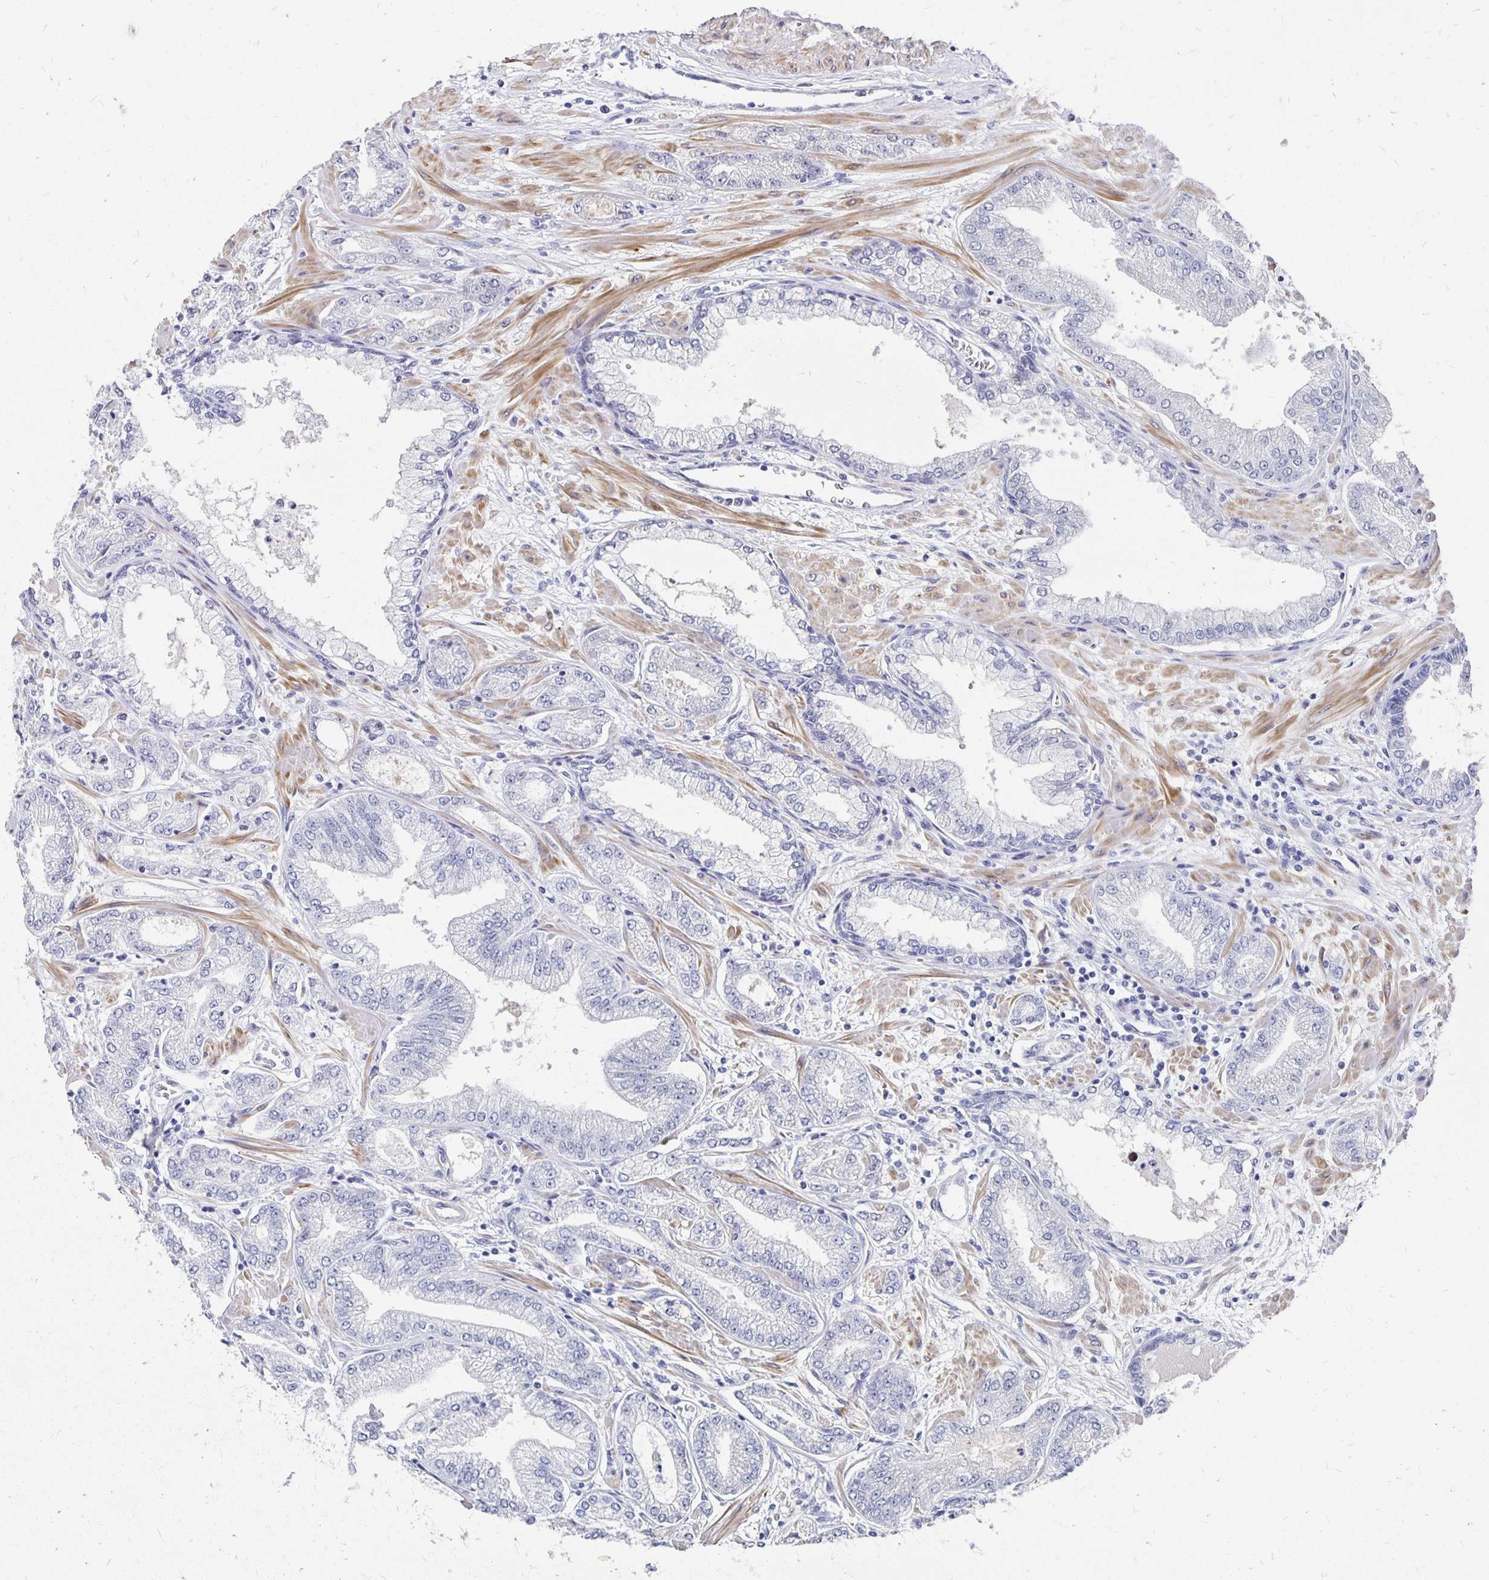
{"staining": {"intensity": "negative", "quantity": "none", "location": "none"}, "tissue": "prostate cancer", "cell_type": "Tumor cells", "image_type": "cancer", "snomed": [{"axis": "morphology", "description": "Adenocarcinoma, Low grade"}, {"axis": "topography", "description": "Prostate"}], "caption": "This is a image of immunohistochemistry (IHC) staining of prostate cancer, which shows no staining in tumor cells. Brightfield microscopy of immunohistochemistry (IHC) stained with DAB (3,3'-diaminobenzidine) (brown) and hematoxylin (blue), captured at high magnification.", "gene": "ATOSB", "patient": {"sex": "male", "age": 55}}